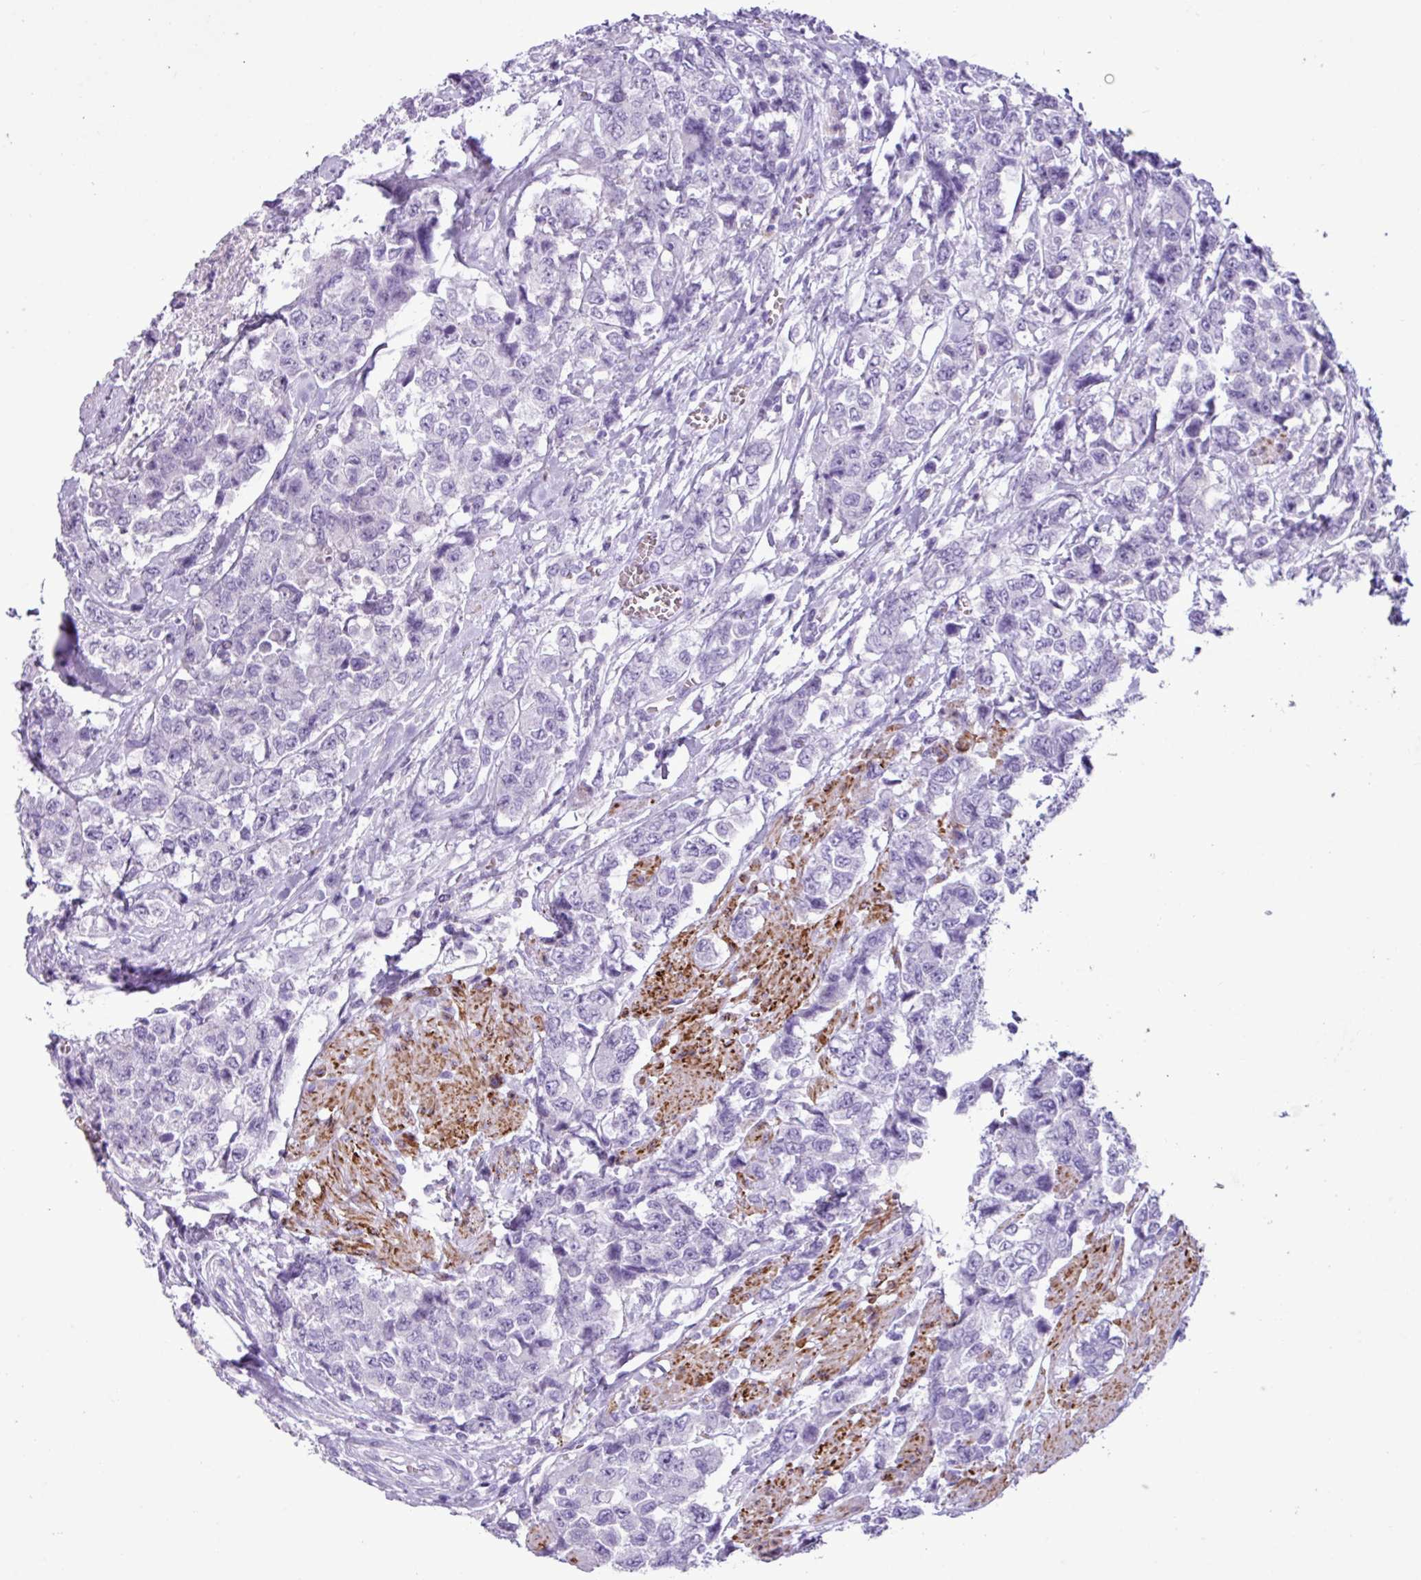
{"staining": {"intensity": "negative", "quantity": "none", "location": "none"}, "tissue": "urothelial cancer", "cell_type": "Tumor cells", "image_type": "cancer", "snomed": [{"axis": "morphology", "description": "Urothelial carcinoma, High grade"}, {"axis": "topography", "description": "Urinary bladder"}], "caption": "Urothelial cancer stained for a protein using immunohistochemistry demonstrates no staining tumor cells.", "gene": "ZSCAN5A", "patient": {"sex": "female", "age": 78}}